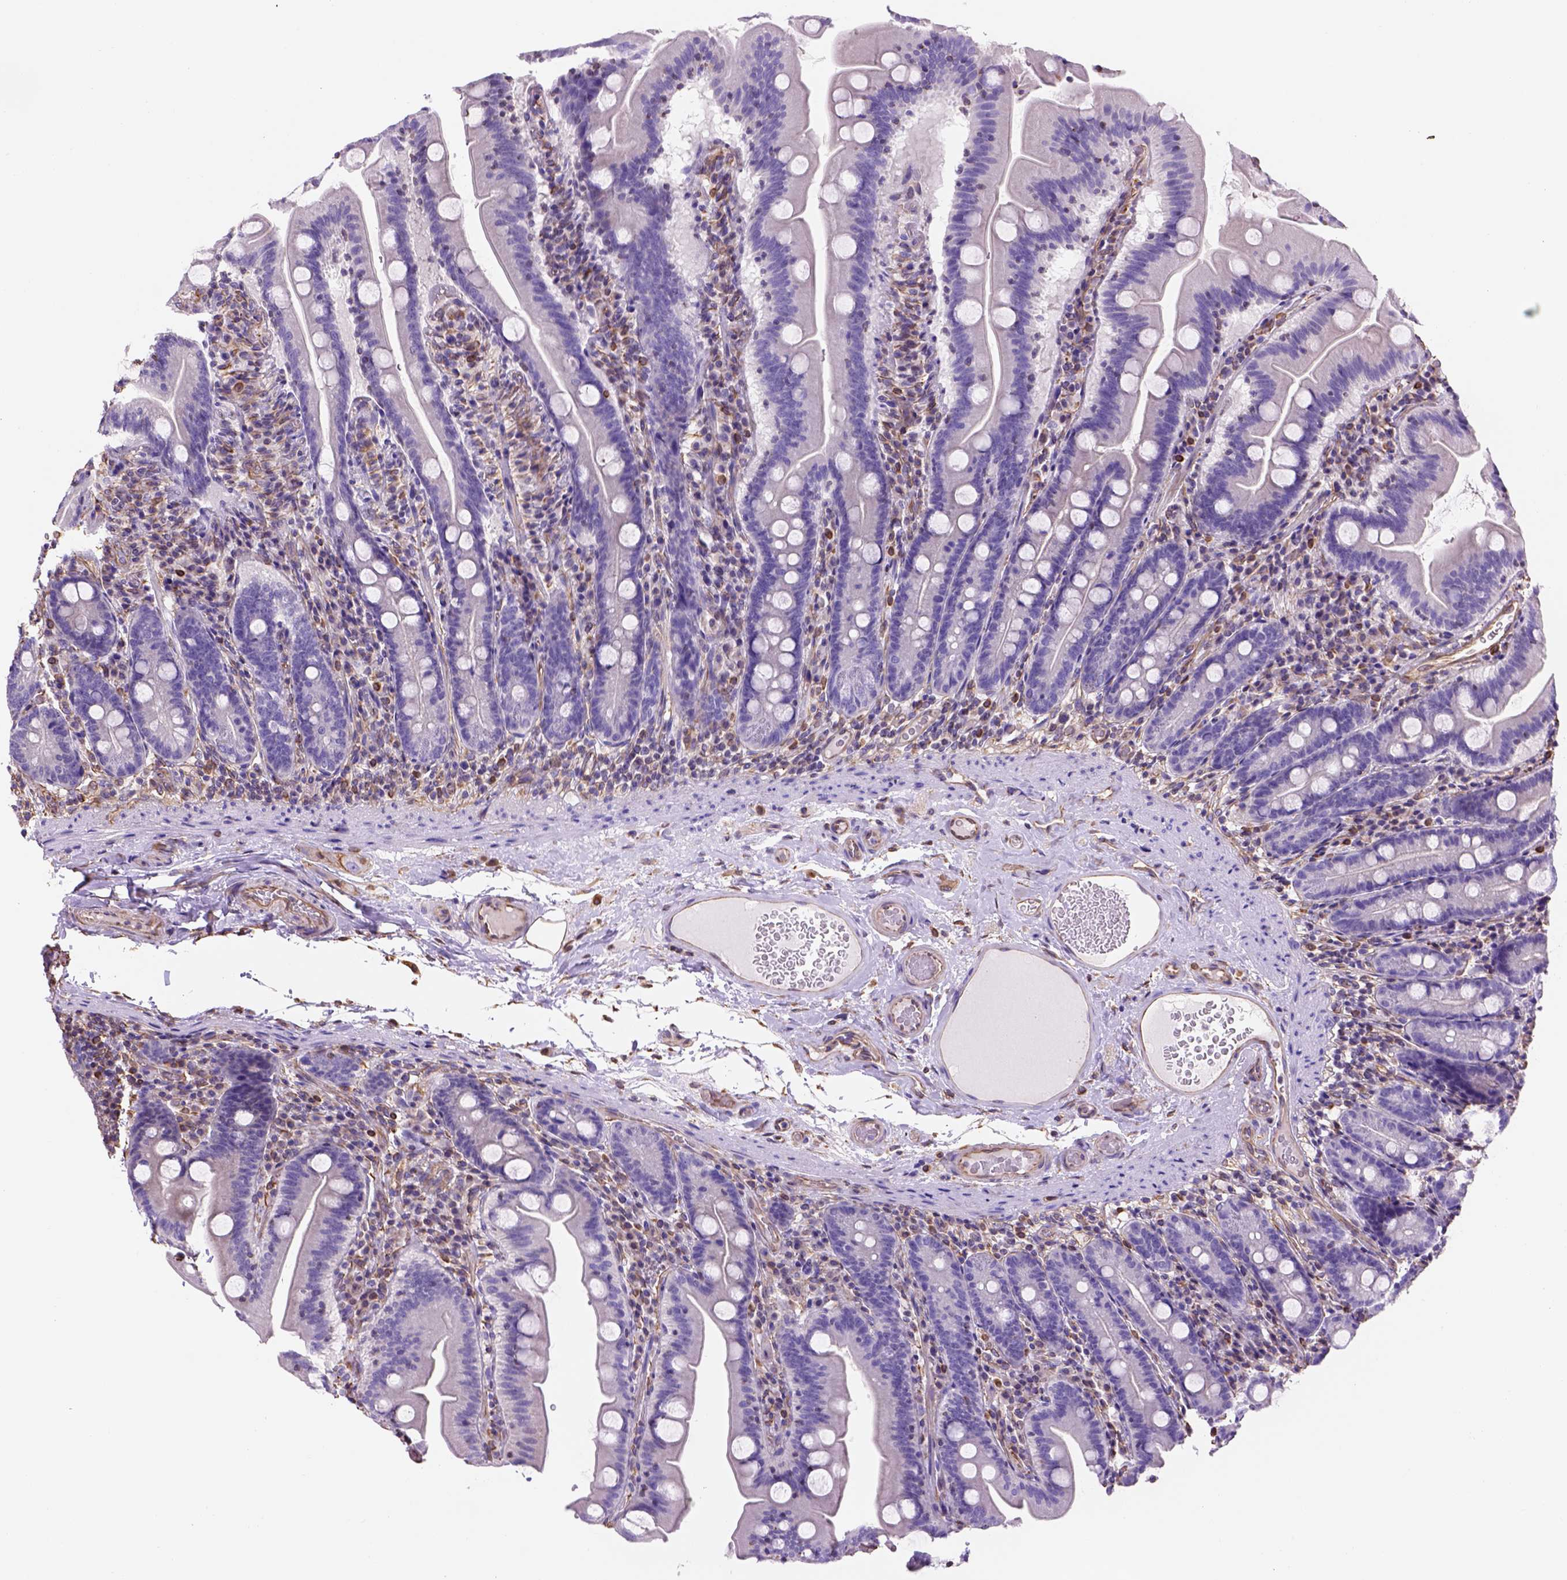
{"staining": {"intensity": "negative", "quantity": "none", "location": "none"}, "tissue": "small intestine", "cell_type": "Glandular cells", "image_type": "normal", "snomed": [{"axis": "morphology", "description": "Normal tissue, NOS"}, {"axis": "topography", "description": "Small intestine"}], "caption": "High power microscopy image of an IHC micrograph of unremarkable small intestine, revealing no significant staining in glandular cells.", "gene": "ZZZ3", "patient": {"sex": "male", "age": 37}}